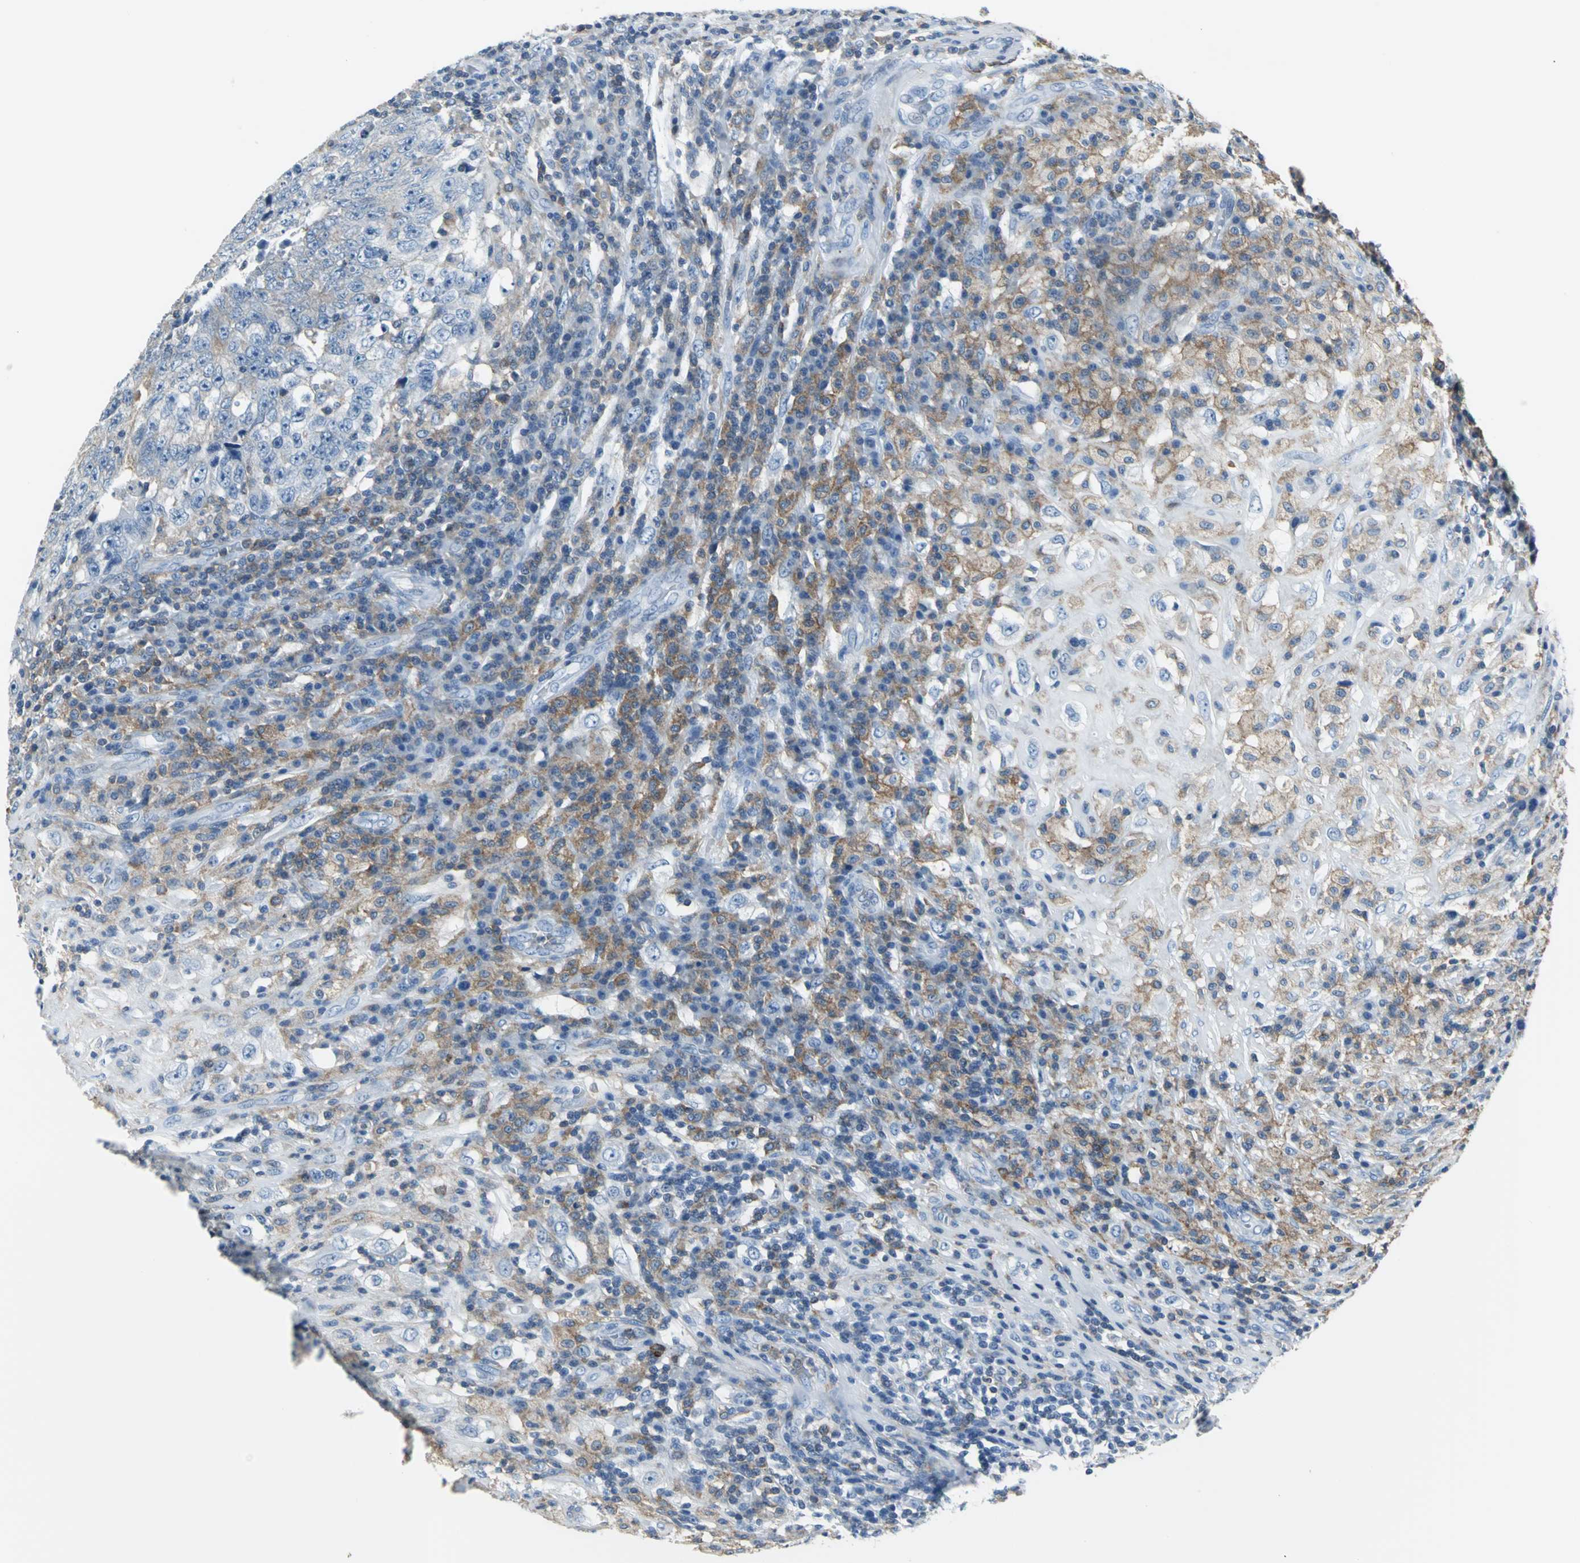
{"staining": {"intensity": "moderate", "quantity": "25%-75%", "location": "cytoplasmic/membranous"}, "tissue": "testis cancer", "cell_type": "Tumor cells", "image_type": "cancer", "snomed": [{"axis": "morphology", "description": "Necrosis, NOS"}, {"axis": "morphology", "description": "Carcinoma, Embryonal, NOS"}, {"axis": "topography", "description": "Testis"}], "caption": "Brown immunohistochemical staining in human testis embryonal carcinoma demonstrates moderate cytoplasmic/membranous staining in about 25%-75% of tumor cells. Ihc stains the protein in brown and the nuclei are stained blue.", "gene": "IQGAP2", "patient": {"sex": "male", "age": 19}}